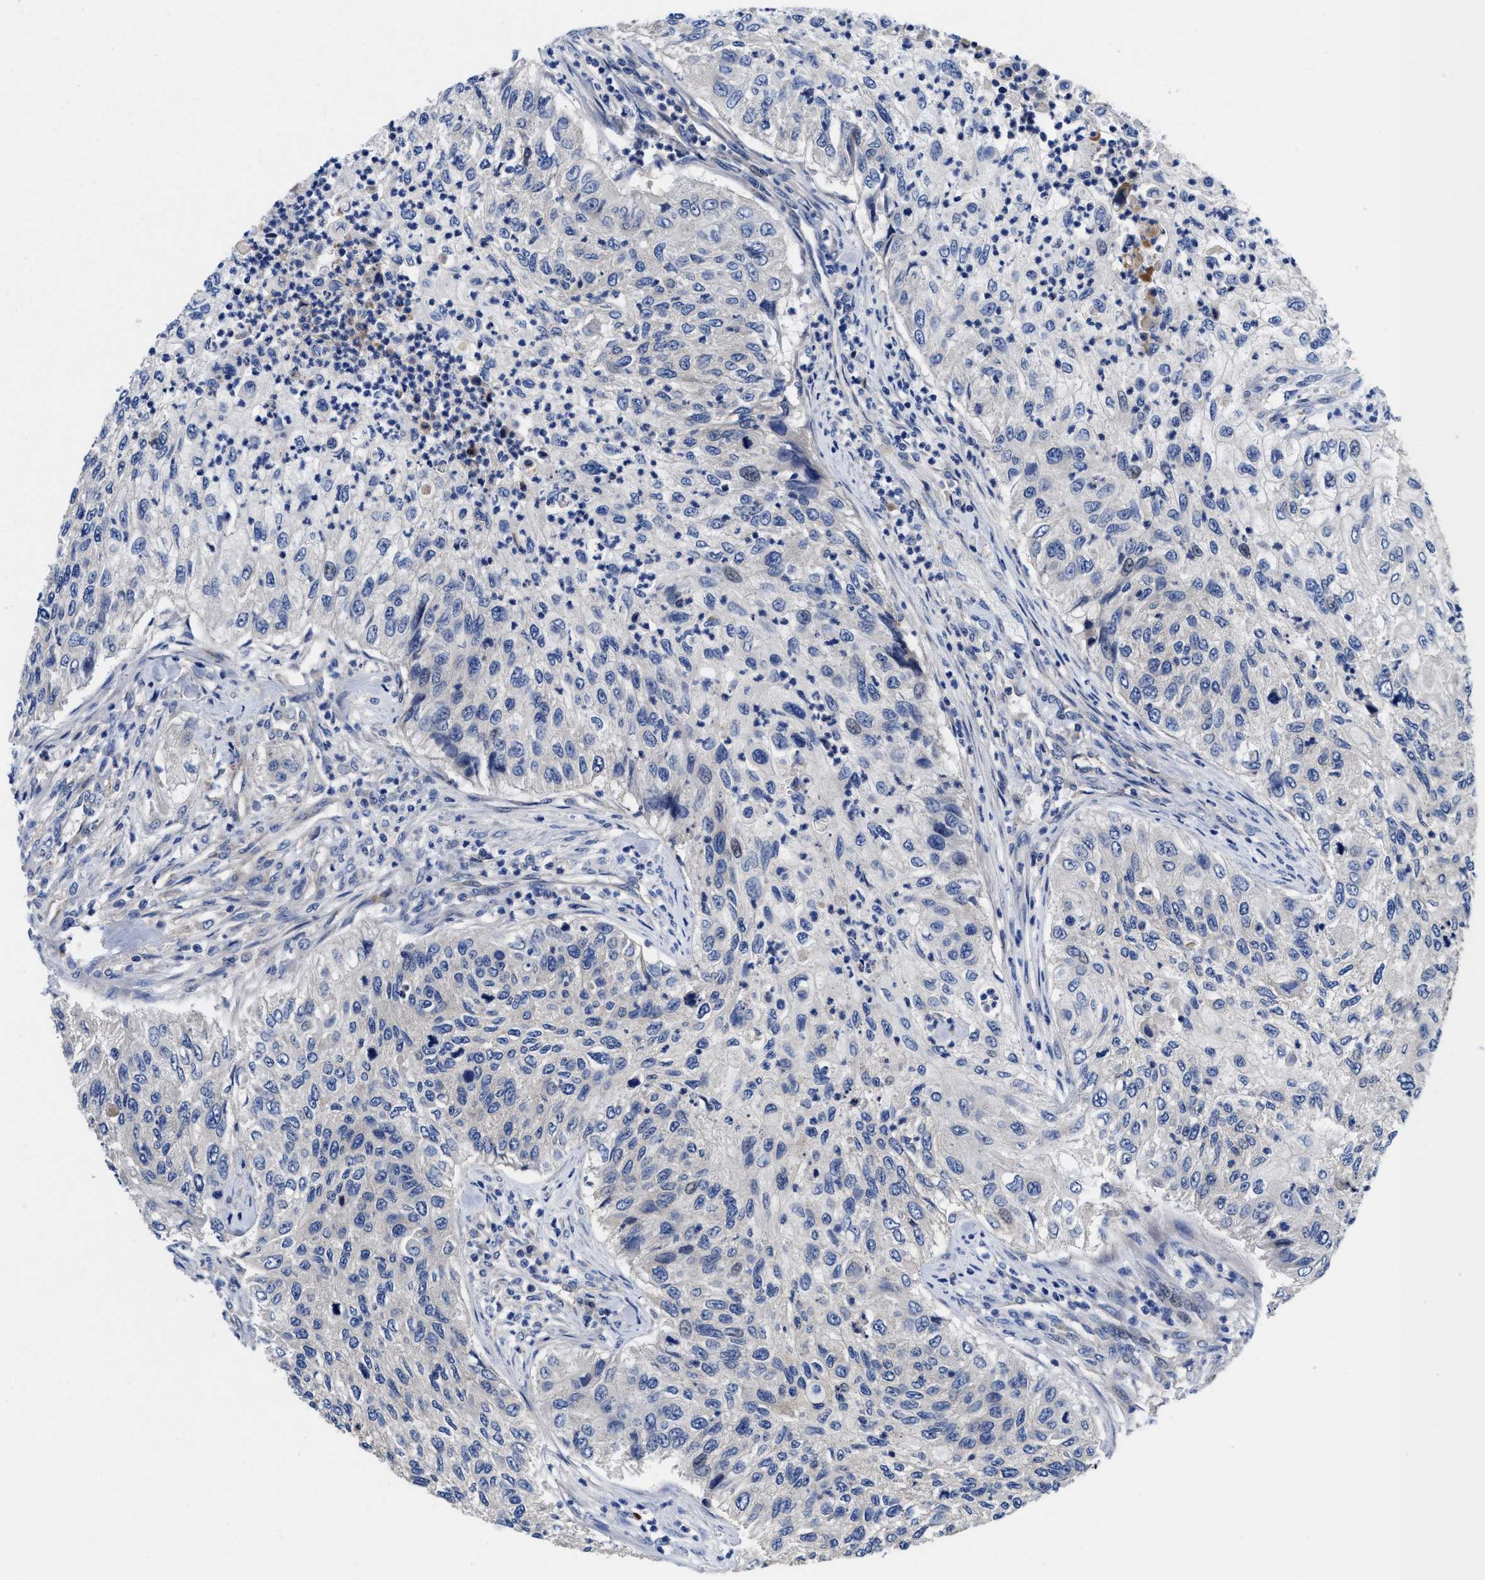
{"staining": {"intensity": "negative", "quantity": "none", "location": "none"}, "tissue": "urothelial cancer", "cell_type": "Tumor cells", "image_type": "cancer", "snomed": [{"axis": "morphology", "description": "Urothelial carcinoma, High grade"}, {"axis": "topography", "description": "Urinary bladder"}], "caption": "A photomicrograph of urothelial carcinoma (high-grade) stained for a protein shows no brown staining in tumor cells. (IHC, brightfield microscopy, high magnification).", "gene": "DHRS13", "patient": {"sex": "female", "age": 60}}